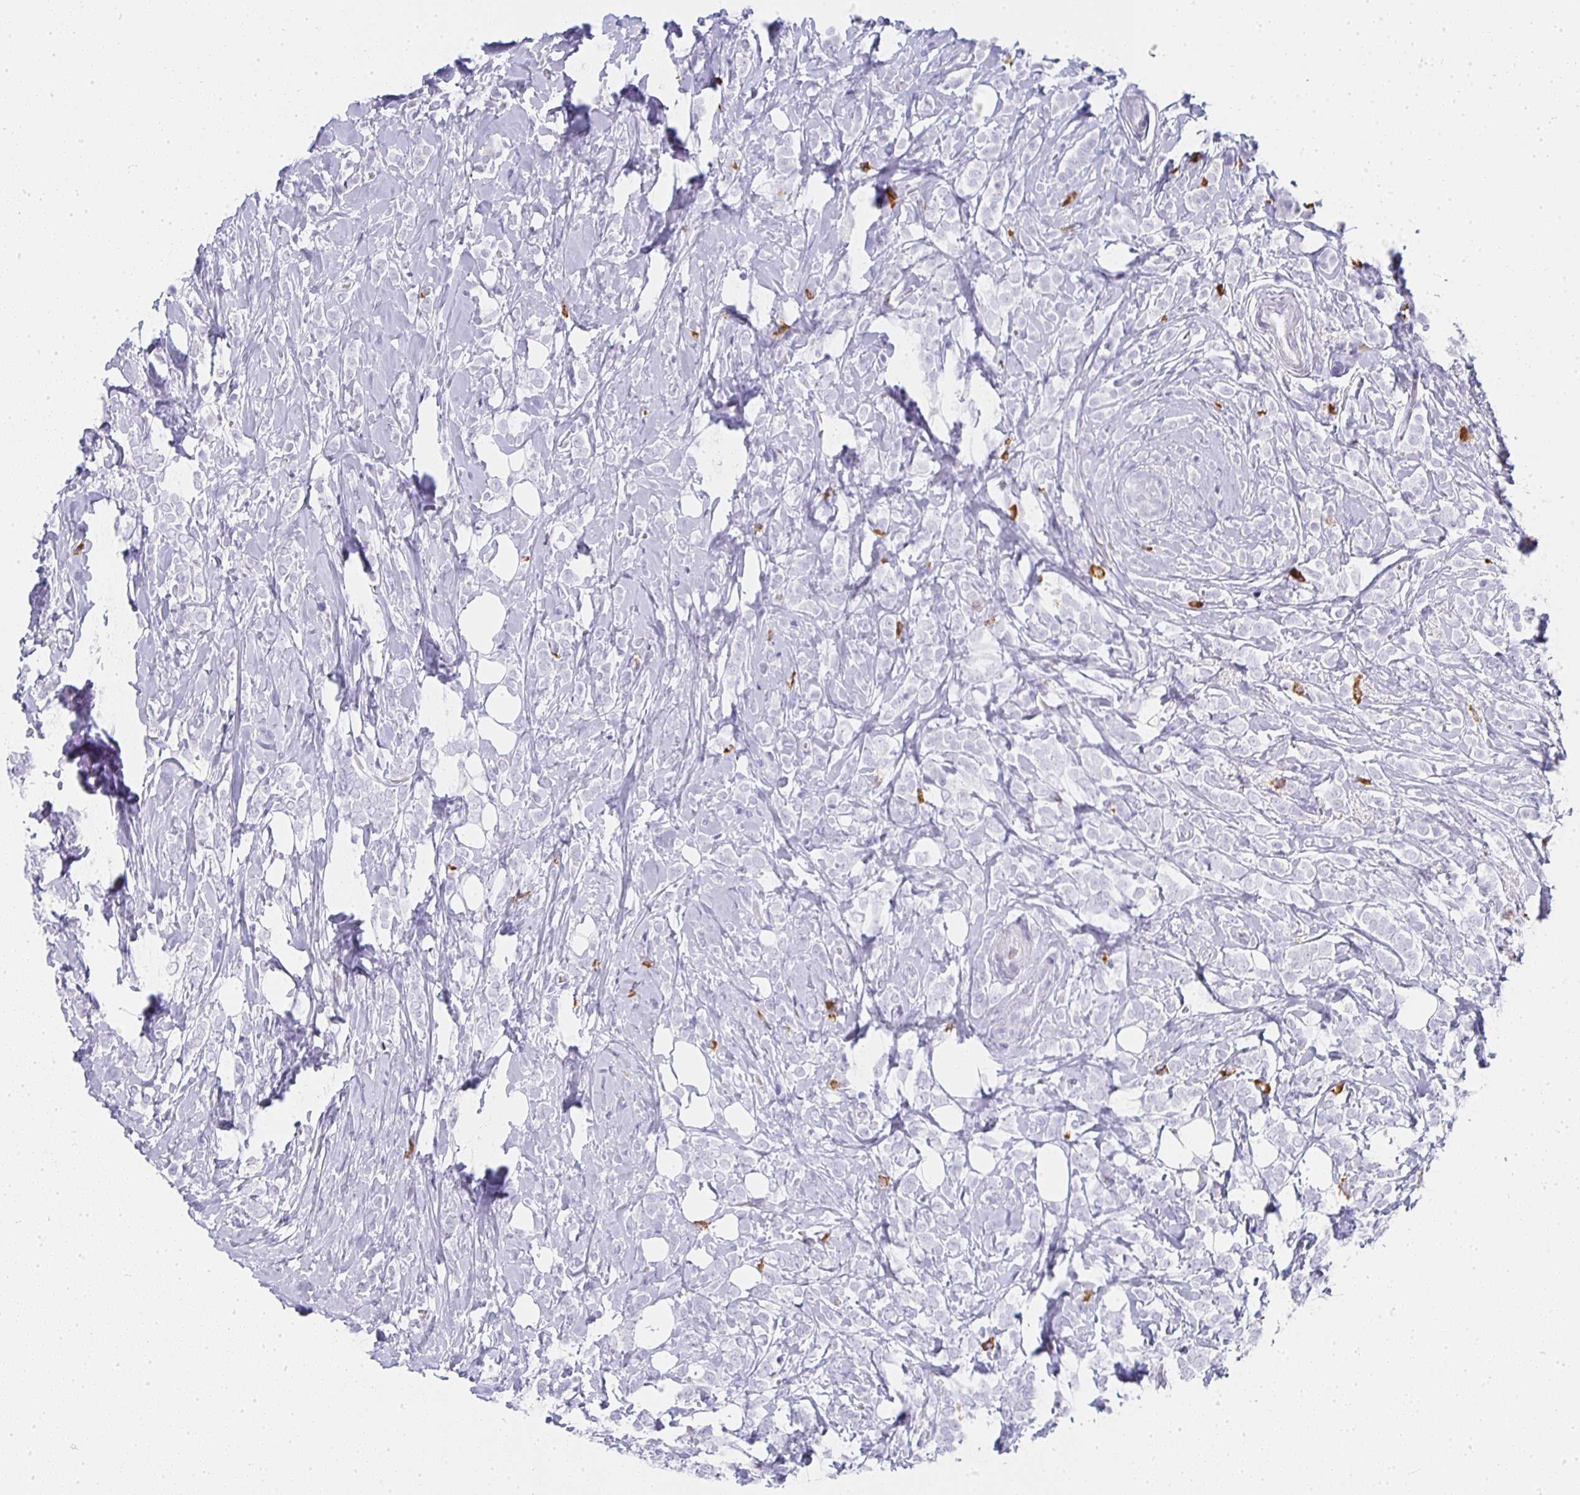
{"staining": {"intensity": "negative", "quantity": "none", "location": "none"}, "tissue": "breast cancer", "cell_type": "Tumor cells", "image_type": "cancer", "snomed": [{"axis": "morphology", "description": "Lobular carcinoma"}, {"axis": "topography", "description": "Breast"}], "caption": "High magnification brightfield microscopy of breast cancer stained with DAB (3,3'-diaminobenzidine) (brown) and counterstained with hematoxylin (blue): tumor cells show no significant expression. Brightfield microscopy of immunohistochemistry (IHC) stained with DAB (3,3'-diaminobenzidine) (brown) and hematoxylin (blue), captured at high magnification.", "gene": "TPSD1", "patient": {"sex": "female", "age": 49}}